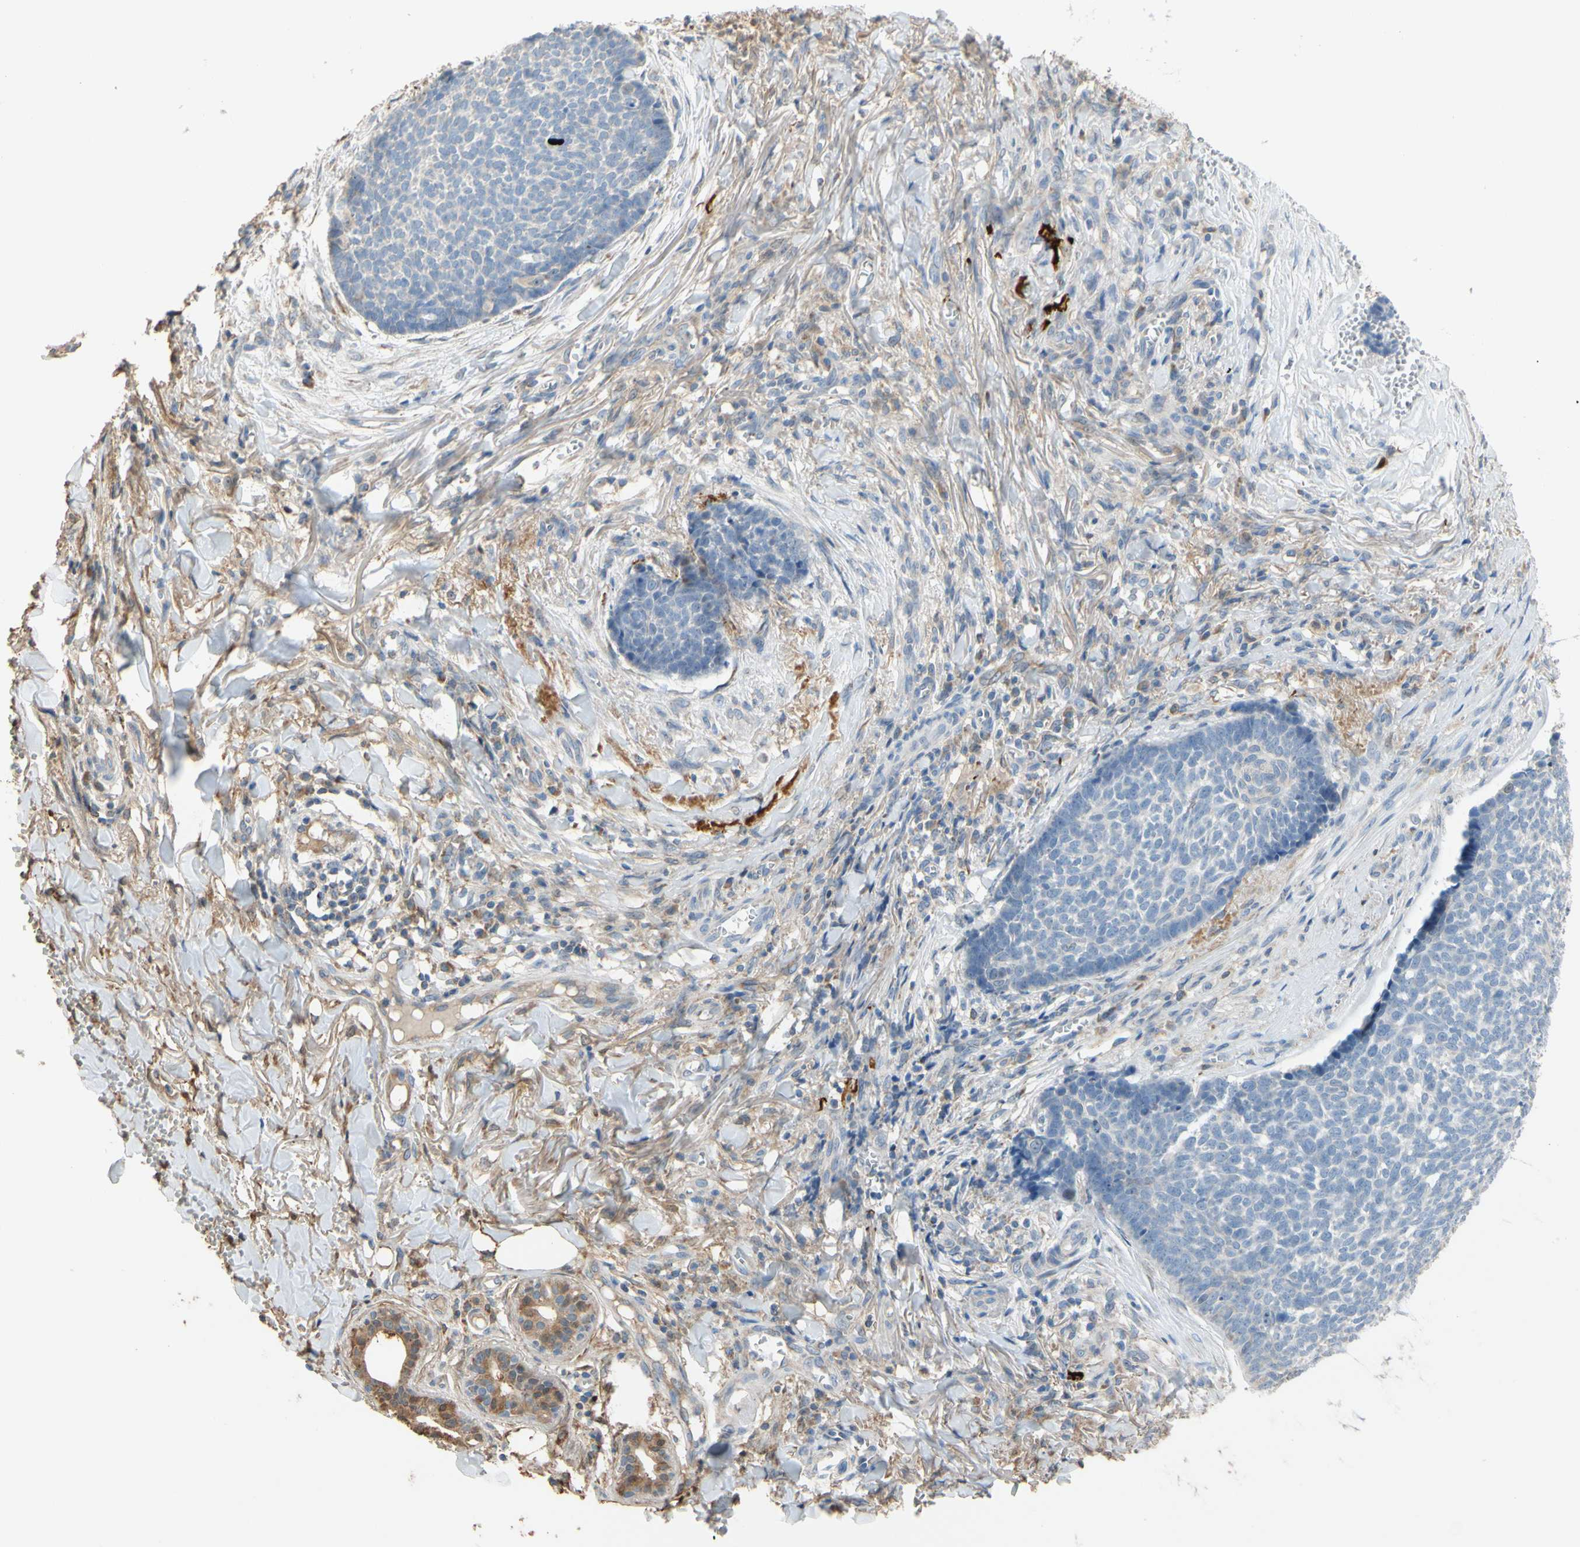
{"staining": {"intensity": "negative", "quantity": "none", "location": "none"}, "tissue": "skin cancer", "cell_type": "Tumor cells", "image_type": "cancer", "snomed": [{"axis": "morphology", "description": "Basal cell carcinoma"}, {"axis": "topography", "description": "Skin"}], "caption": "Image shows no protein staining in tumor cells of skin basal cell carcinoma tissue.", "gene": "ALDH1A2", "patient": {"sex": "male", "age": 84}}